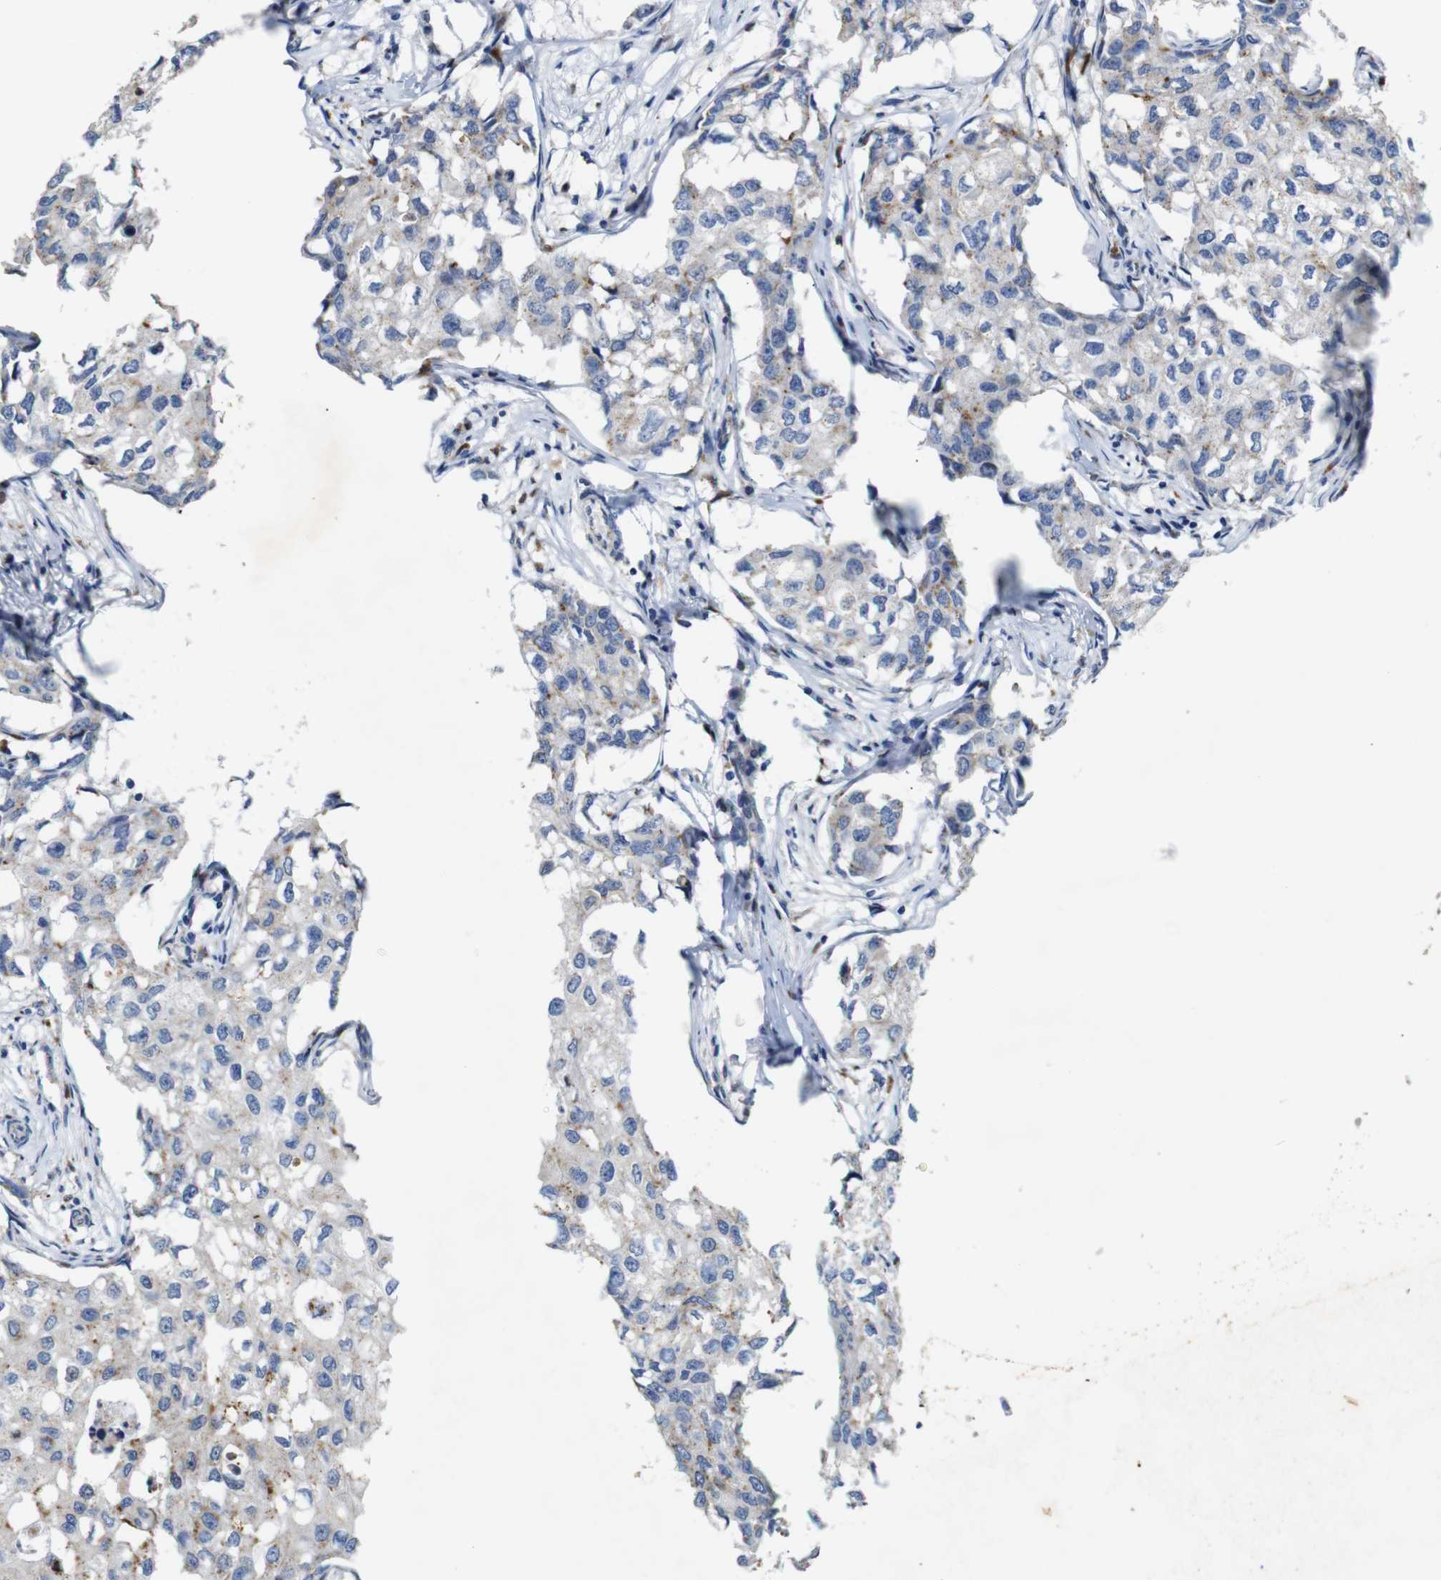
{"staining": {"intensity": "weak", "quantity": "<25%", "location": "cytoplasmic/membranous"}, "tissue": "breast cancer", "cell_type": "Tumor cells", "image_type": "cancer", "snomed": [{"axis": "morphology", "description": "Duct carcinoma"}, {"axis": "topography", "description": "Breast"}], "caption": "High magnification brightfield microscopy of breast cancer (infiltrating ductal carcinoma) stained with DAB (3,3'-diaminobenzidine) (brown) and counterstained with hematoxylin (blue): tumor cells show no significant staining.", "gene": "NHLRC3", "patient": {"sex": "female", "age": 27}}